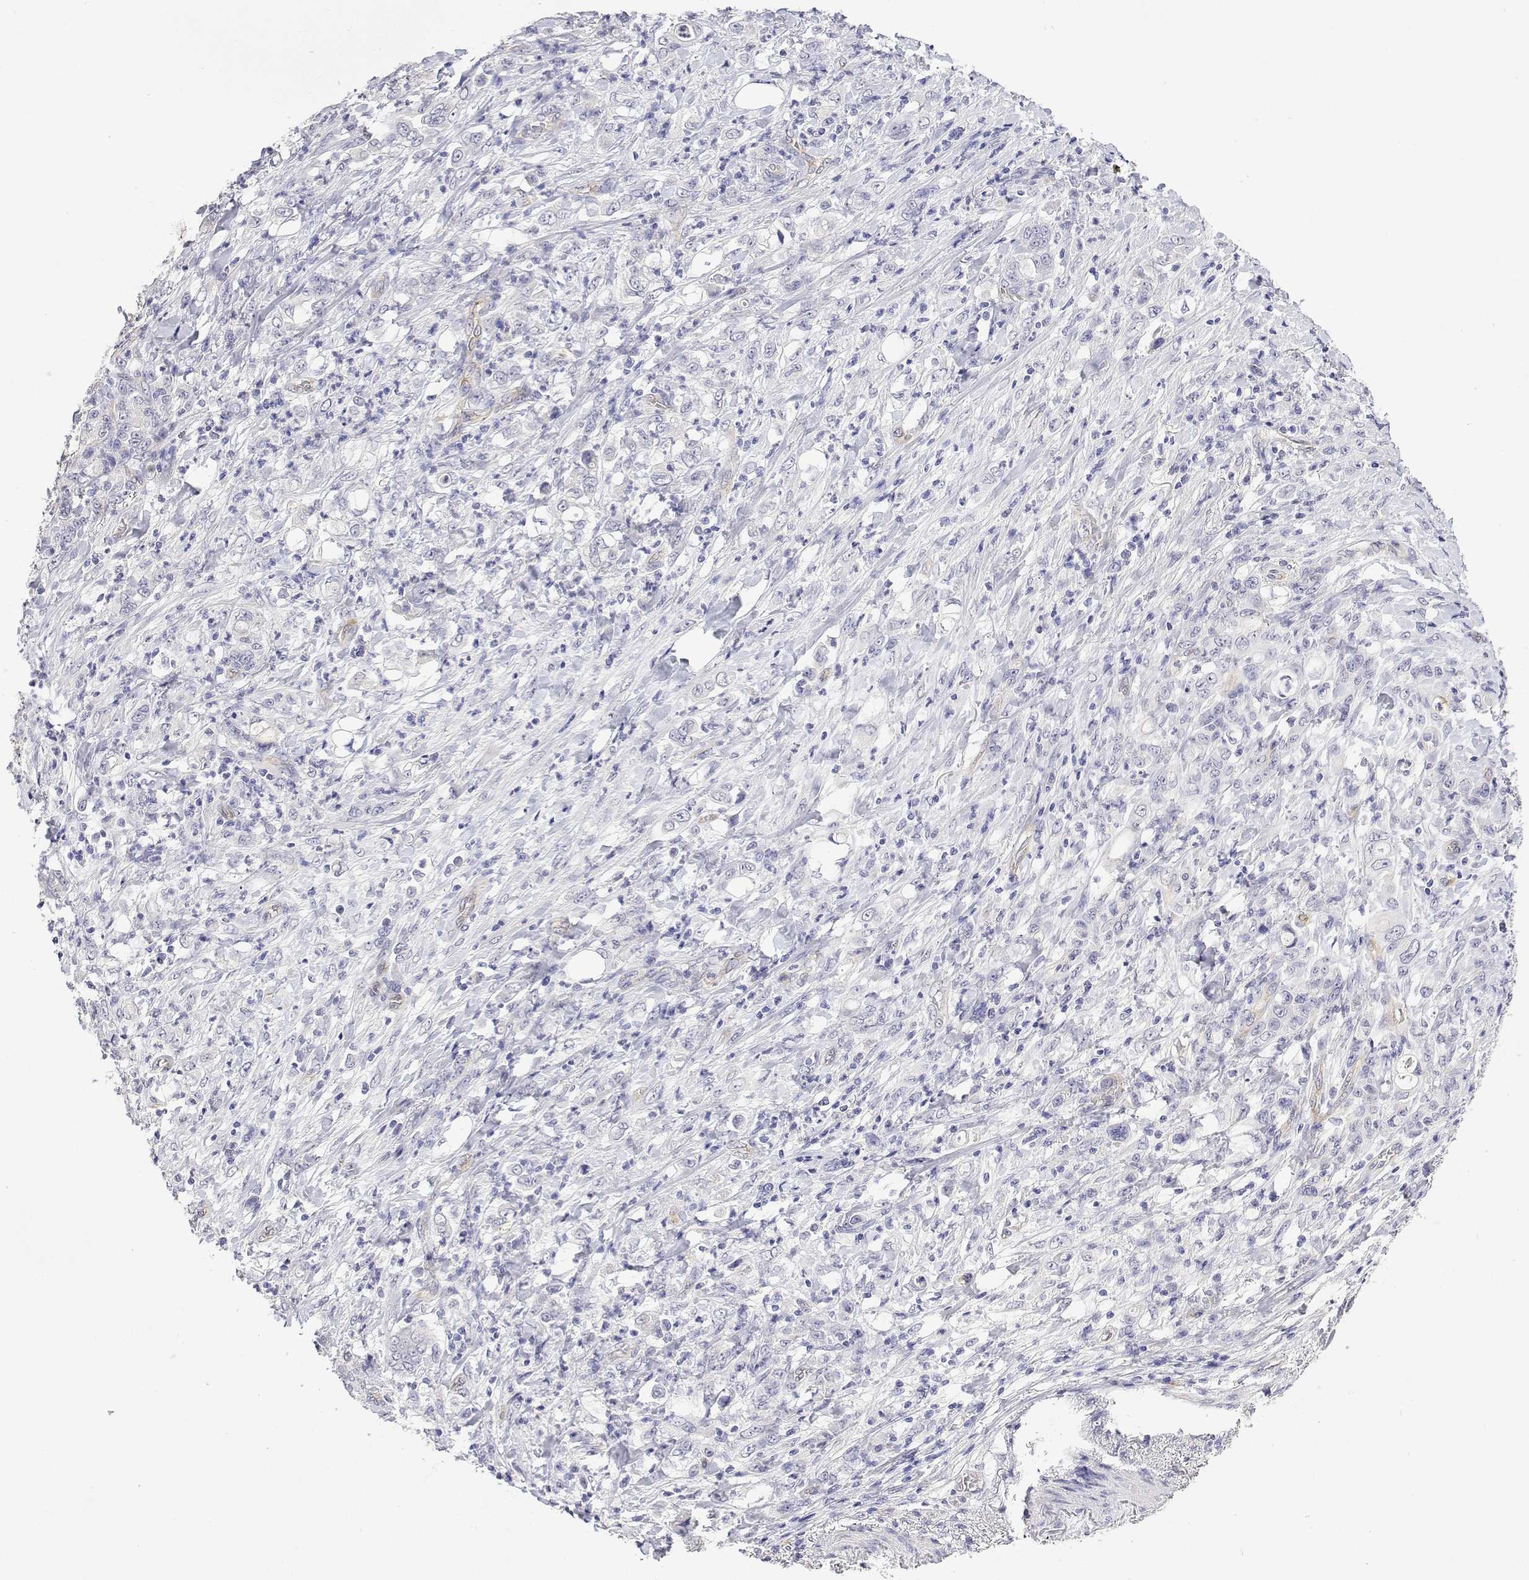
{"staining": {"intensity": "negative", "quantity": "none", "location": "none"}, "tissue": "stomach cancer", "cell_type": "Tumor cells", "image_type": "cancer", "snomed": [{"axis": "morphology", "description": "Adenocarcinoma, NOS"}, {"axis": "topography", "description": "Stomach"}], "caption": "An IHC histopathology image of stomach cancer is shown. There is no staining in tumor cells of stomach cancer.", "gene": "PLCB1", "patient": {"sex": "female", "age": 79}}